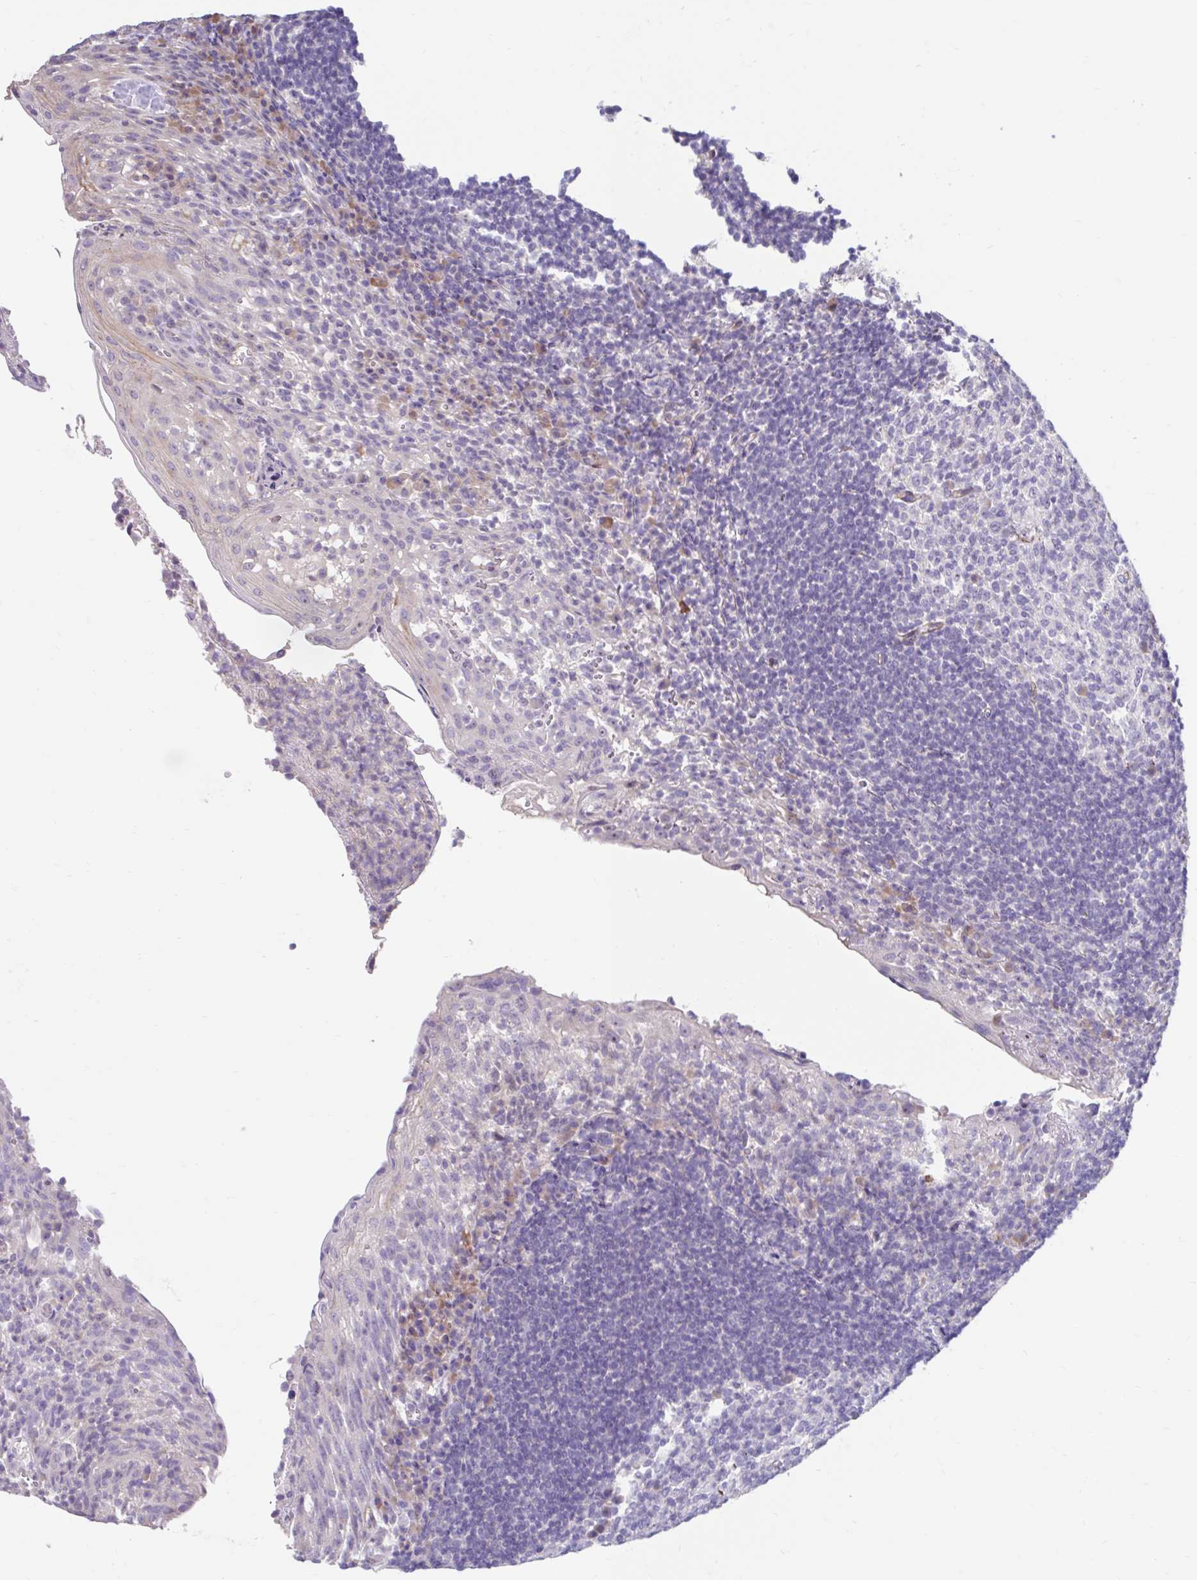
{"staining": {"intensity": "negative", "quantity": "none", "location": "none"}, "tissue": "tonsil", "cell_type": "Germinal center cells", "image_type": "normal", "snomed": [{"axis": "morphology", "description": "Normal tissue, NOS"}, {"axis": "topography", "description": "Tonsil"}], "caption": "This is a micrograph of IHC staining of unremarkable tonsil, which shows no staining in germinal center cells.", "gene": "NT5C1B", "patient": {"sex": "female", "age": 10}}